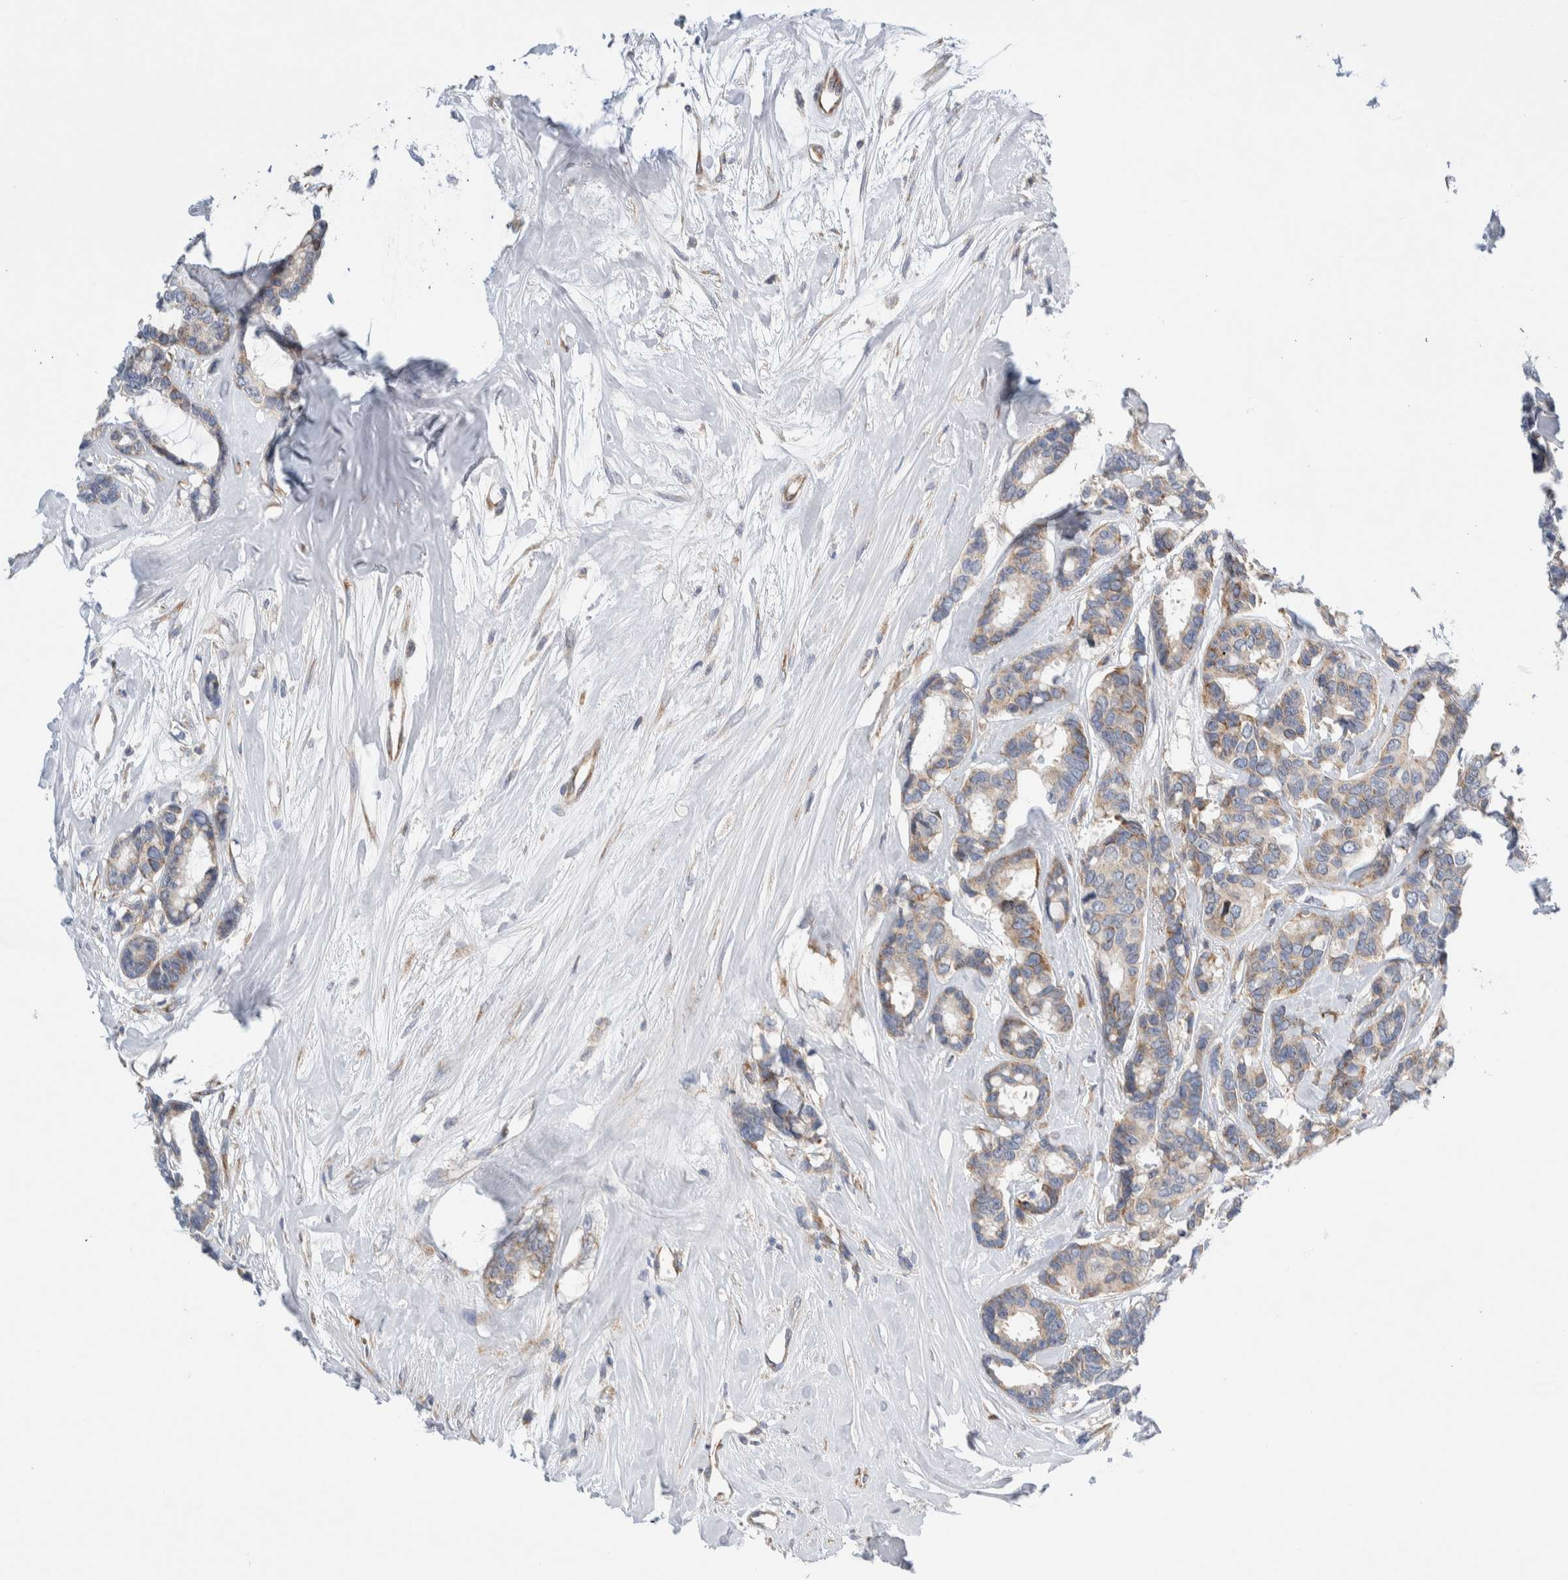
{"staining": {"intensity": "weak", "quantity": "25%-75%", "location": "cytoplasmic/membranous"}, "tissue": "breast cancer", "cell_type": "Tumor cells", "image_type": "cancer", "snomed": [{"axis": "morphology", "description": "Duct carcinoma"}, {"axis": "topography", "description": "Breast"}], "caption": "Weak cytoplasmic/membranous expression for a protein is present in approximately 25%-75% of tumor cells of breast cancer using IHC.", "gene": "RACK1", "patient": {"sex": "female", "age": 87}}